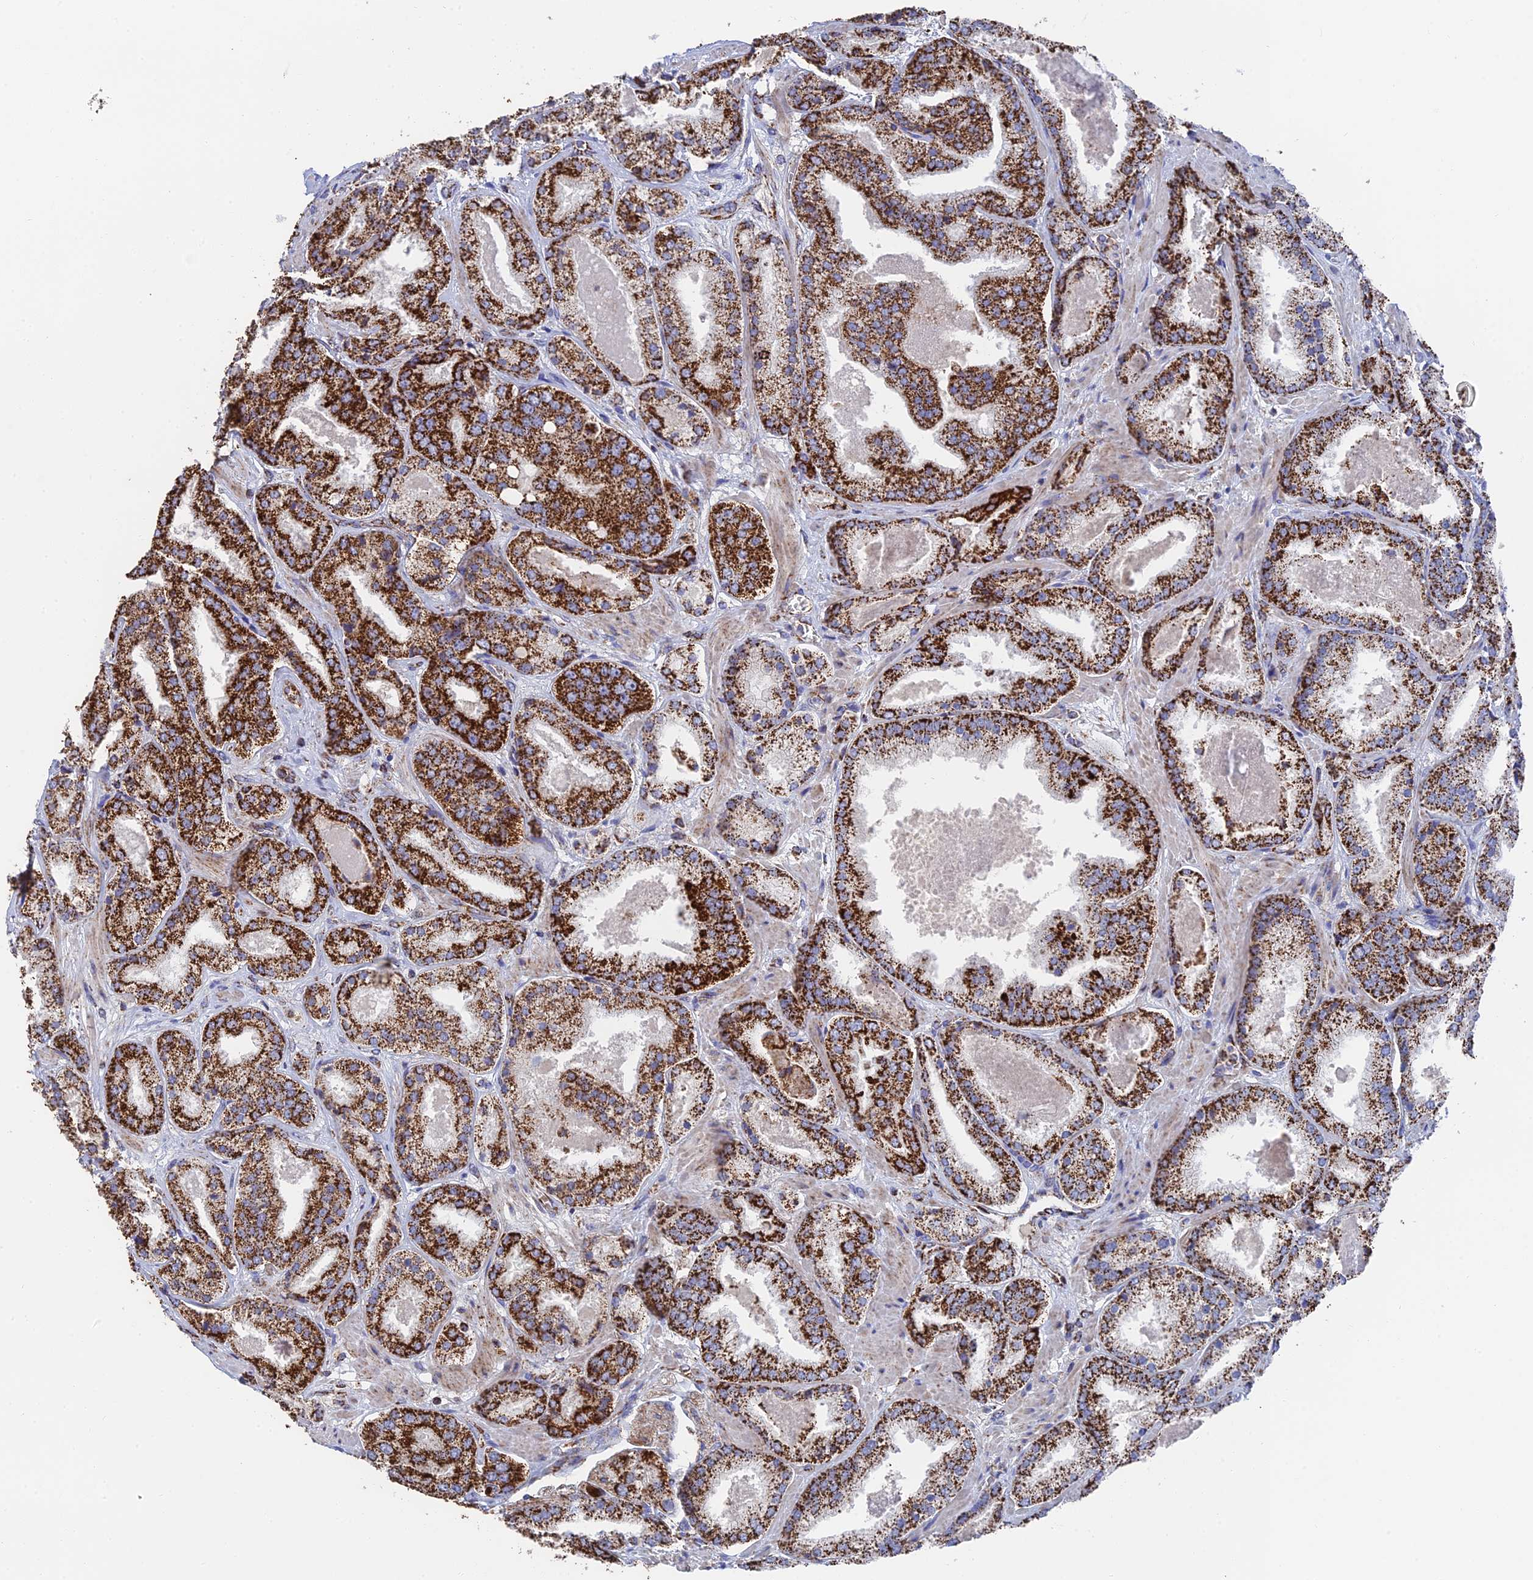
{"staining": {"intensity": "strong", "quantity": ">75%", "location": "cytoplasmic/membranous"}, "tissue": "prostate cancer", "cell_type": "Tumor cells", "image_type": "cancer", "snomed": [{"axis": "morphology", "description": "Adenocarcinoma, High grade"}, {"axis": "topography", "description": "Prostate"}], "caption": "Prostate cancer was stained to show a protein in brown. There is high levels of strong cytoplasmic/membranous expression in about >75% of tumor cells.", "gene": "HAUS8", "patient": {"sex": "male", "age": 63}}